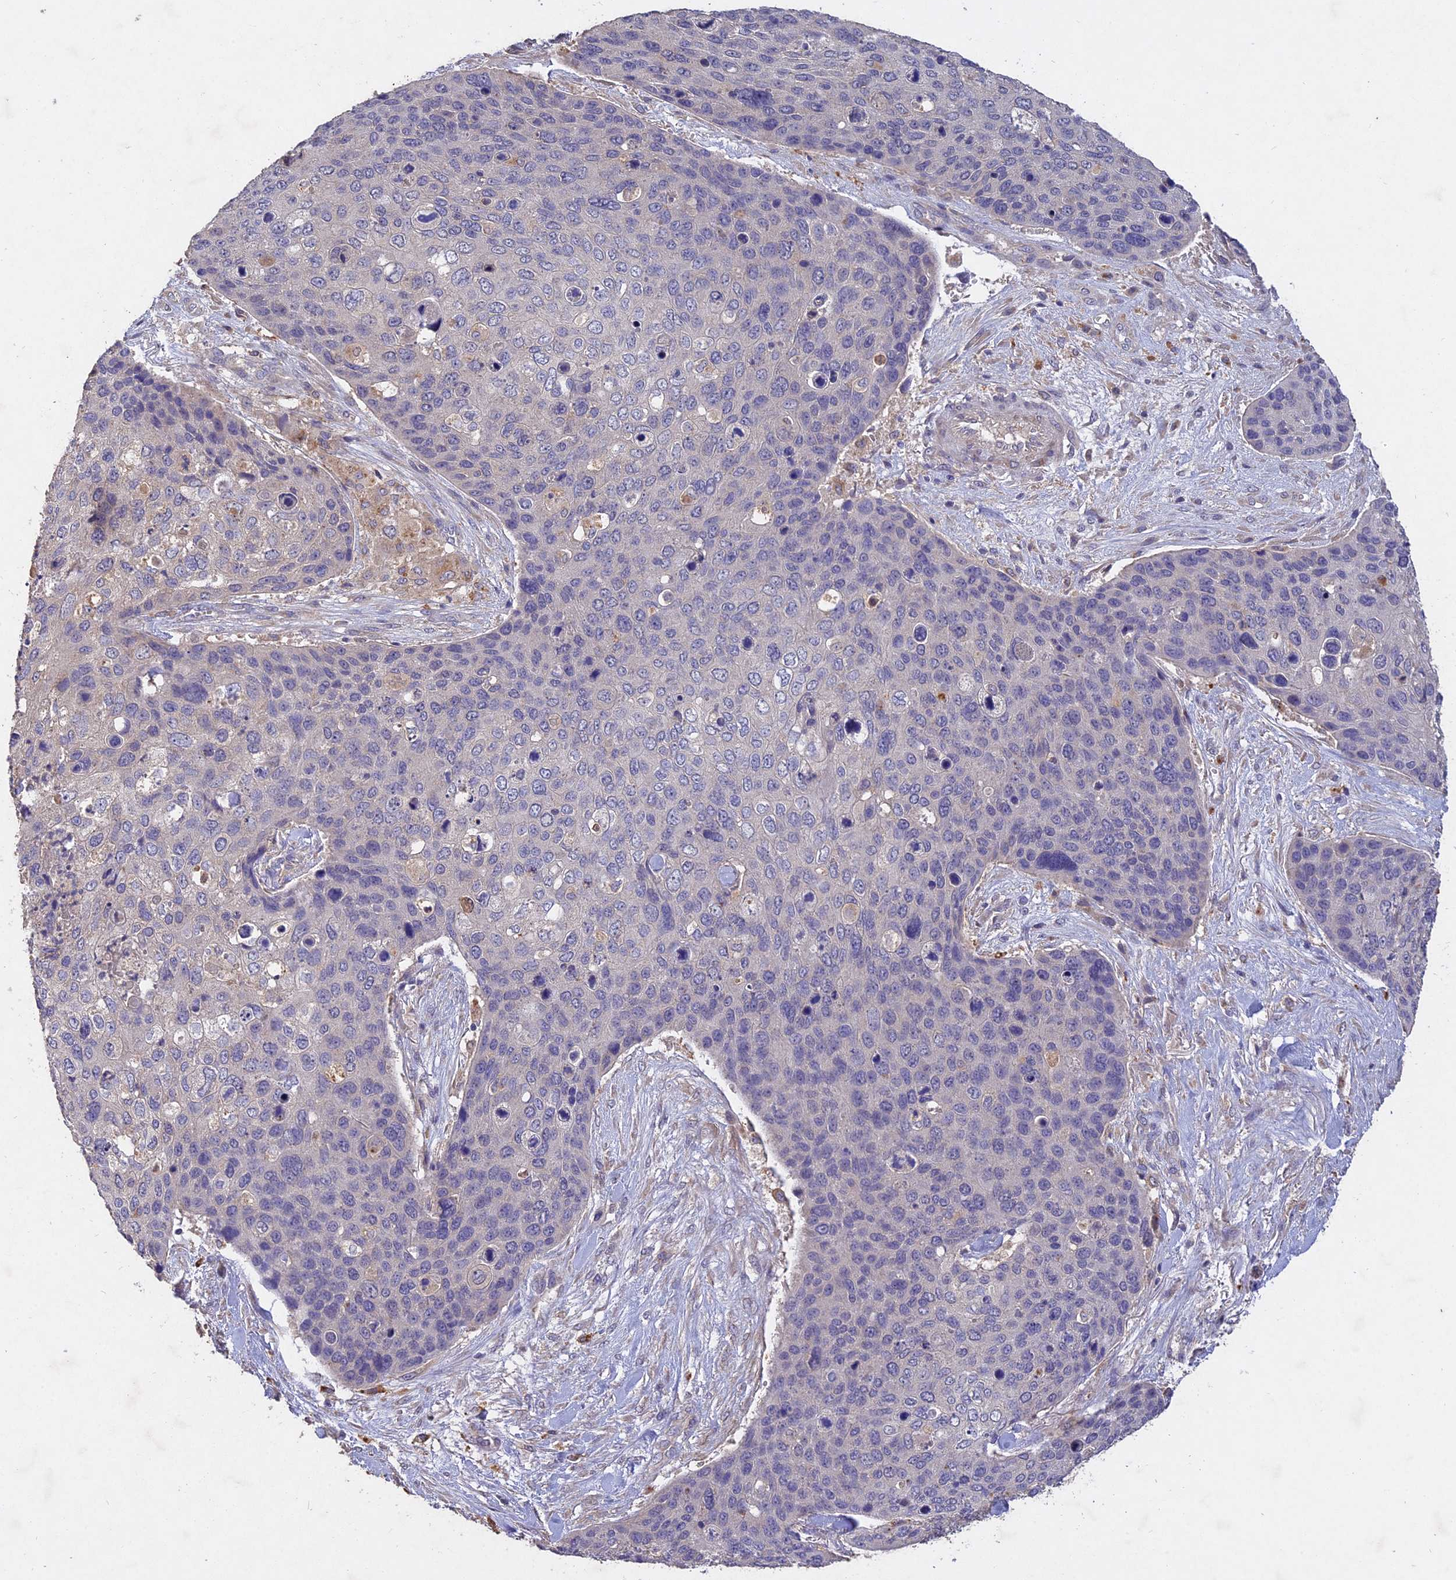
{"staining": {"intensity": "negative", "quantity": "none", "location": "none"}, "tissue": "skin cancer", "cell_type": "Tumor cells", "image_type": "cancer", "snomed": [{"axis": "morphology", "description": "Basal cell carcinoma"}, {"axis": "topography", "description": "Skin"}], "caption": "Protein analysis of skin cancer shows no significant expression in tumor cells.", "gene": "SLC26A4", "patient": {"sex": "female", "age": 74}}